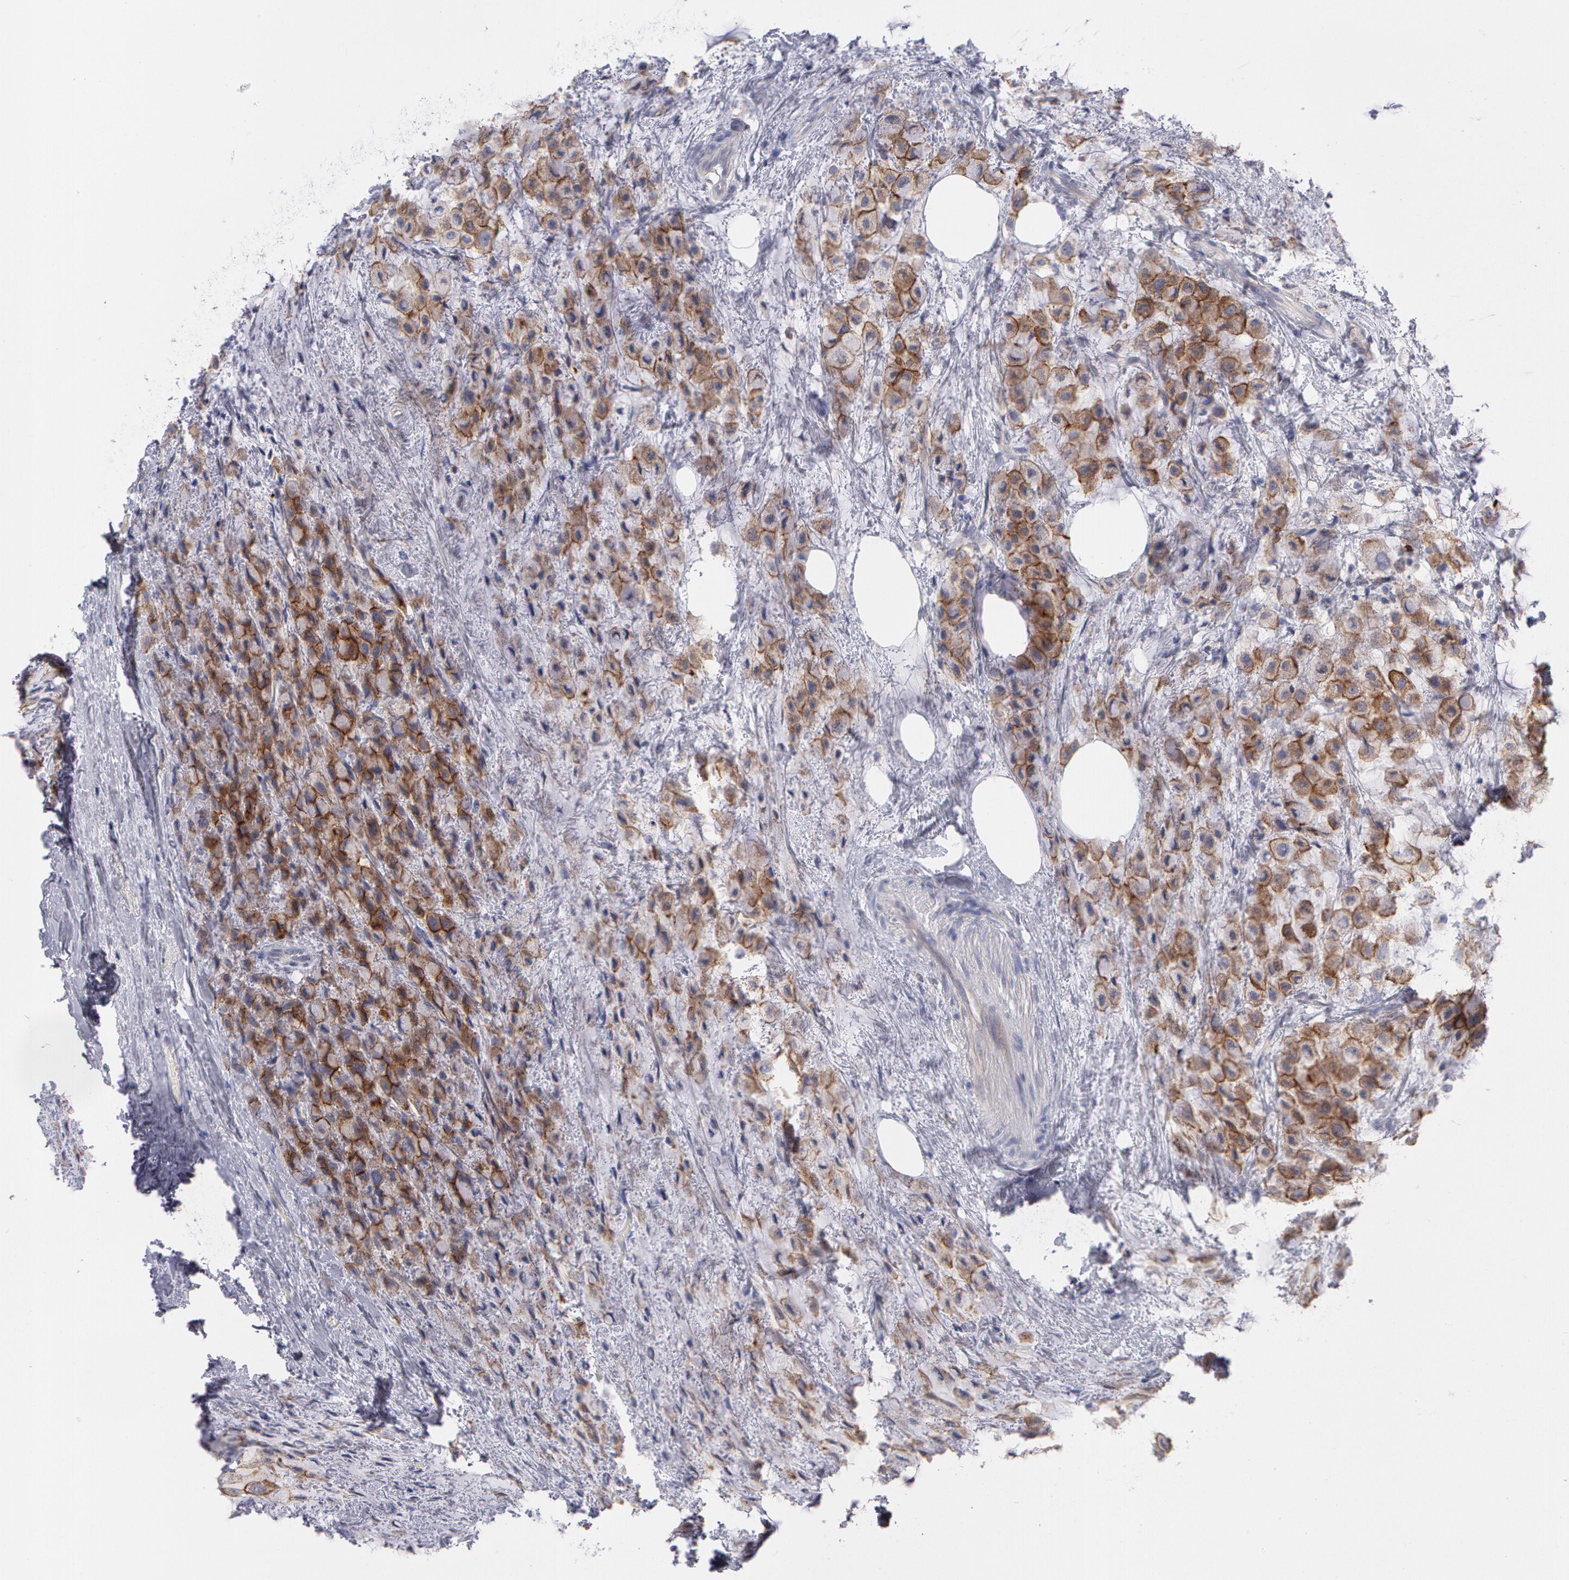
{"staining": {"intensity": "moderate", "quantity": ">75%", "location": "cytoplasmic/membranous"}, "tissue": "breast cancer", "cell_type": "Tumor cells", "image_type": "cancer", "snomed": [{"axis": "morphology", "description": "Lobular carcinoma"}, {"axis": "topography", "description": "Breast"}], "caption": "Immunohistochemistry (DAB (3,3'-diaminobenzidine)) staining of breast cancer exhibits moderate cytoplasmic/membranous protein staining in approximately >75% of tumor cells. The staining is performed using DAB brown chromogen to label protein expression. The nuclei are counter-stained blue using hematoxylin.", "gene": "ERBB2", "patient": {"sex": "female", "age": 85}}